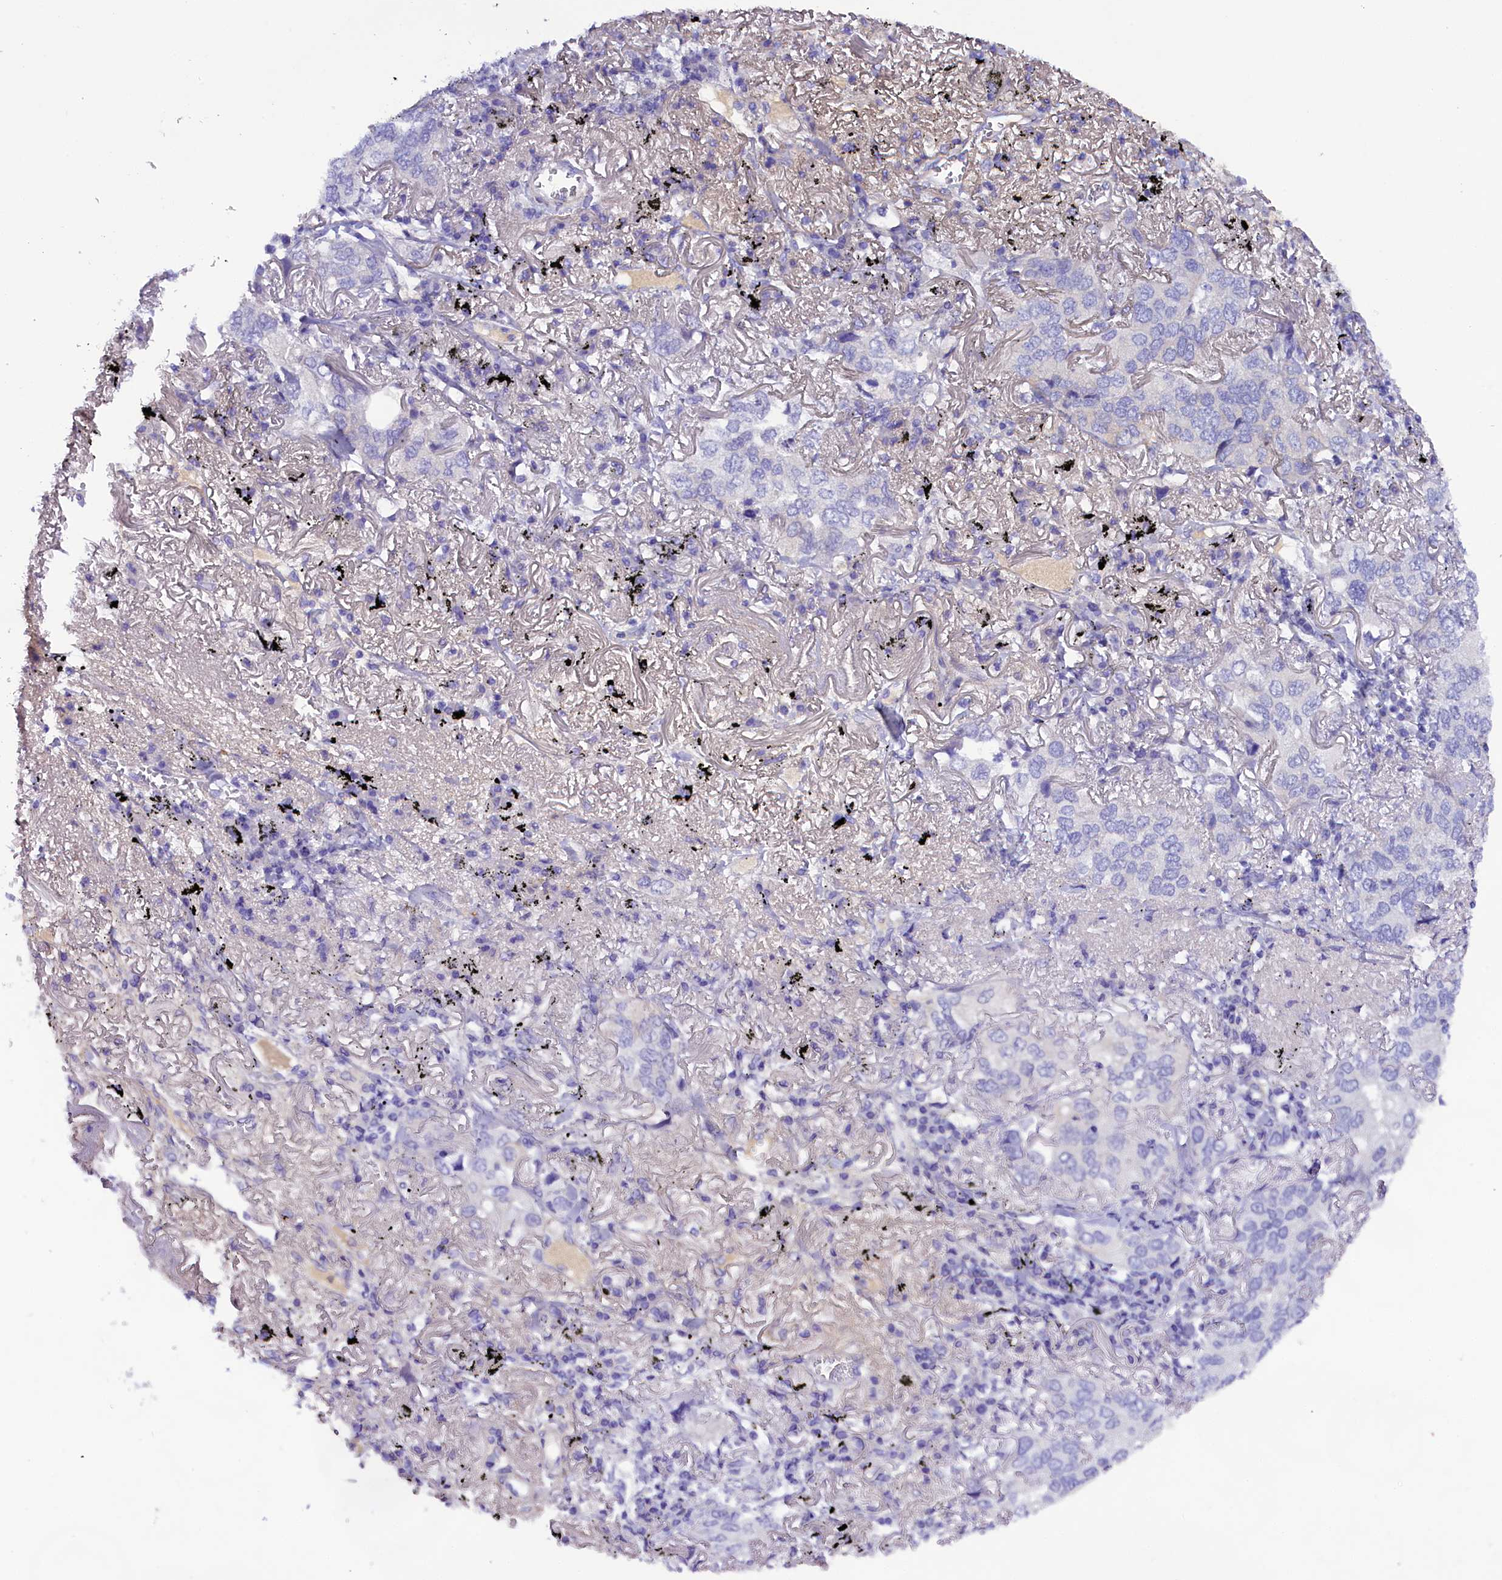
{"staining": {"intensity": "negative", "quantity": "none", "location": "none"}, "tissue": "lung cancer", "cell_type": "Tumor cells", "image_type": "cancer", "snomed": [{"axis": "morphology", "description": "Adenocarcinoma, NOS"}, {"axis": "topography", "description": "Lung"}], "caption": "Immunohistochemistry image of lung cancer stained for a protein (brown), which demonstrates no positivity in tumor cells.", "gene": "SOD3", "patient": {"sex": "male", "age": 65}}